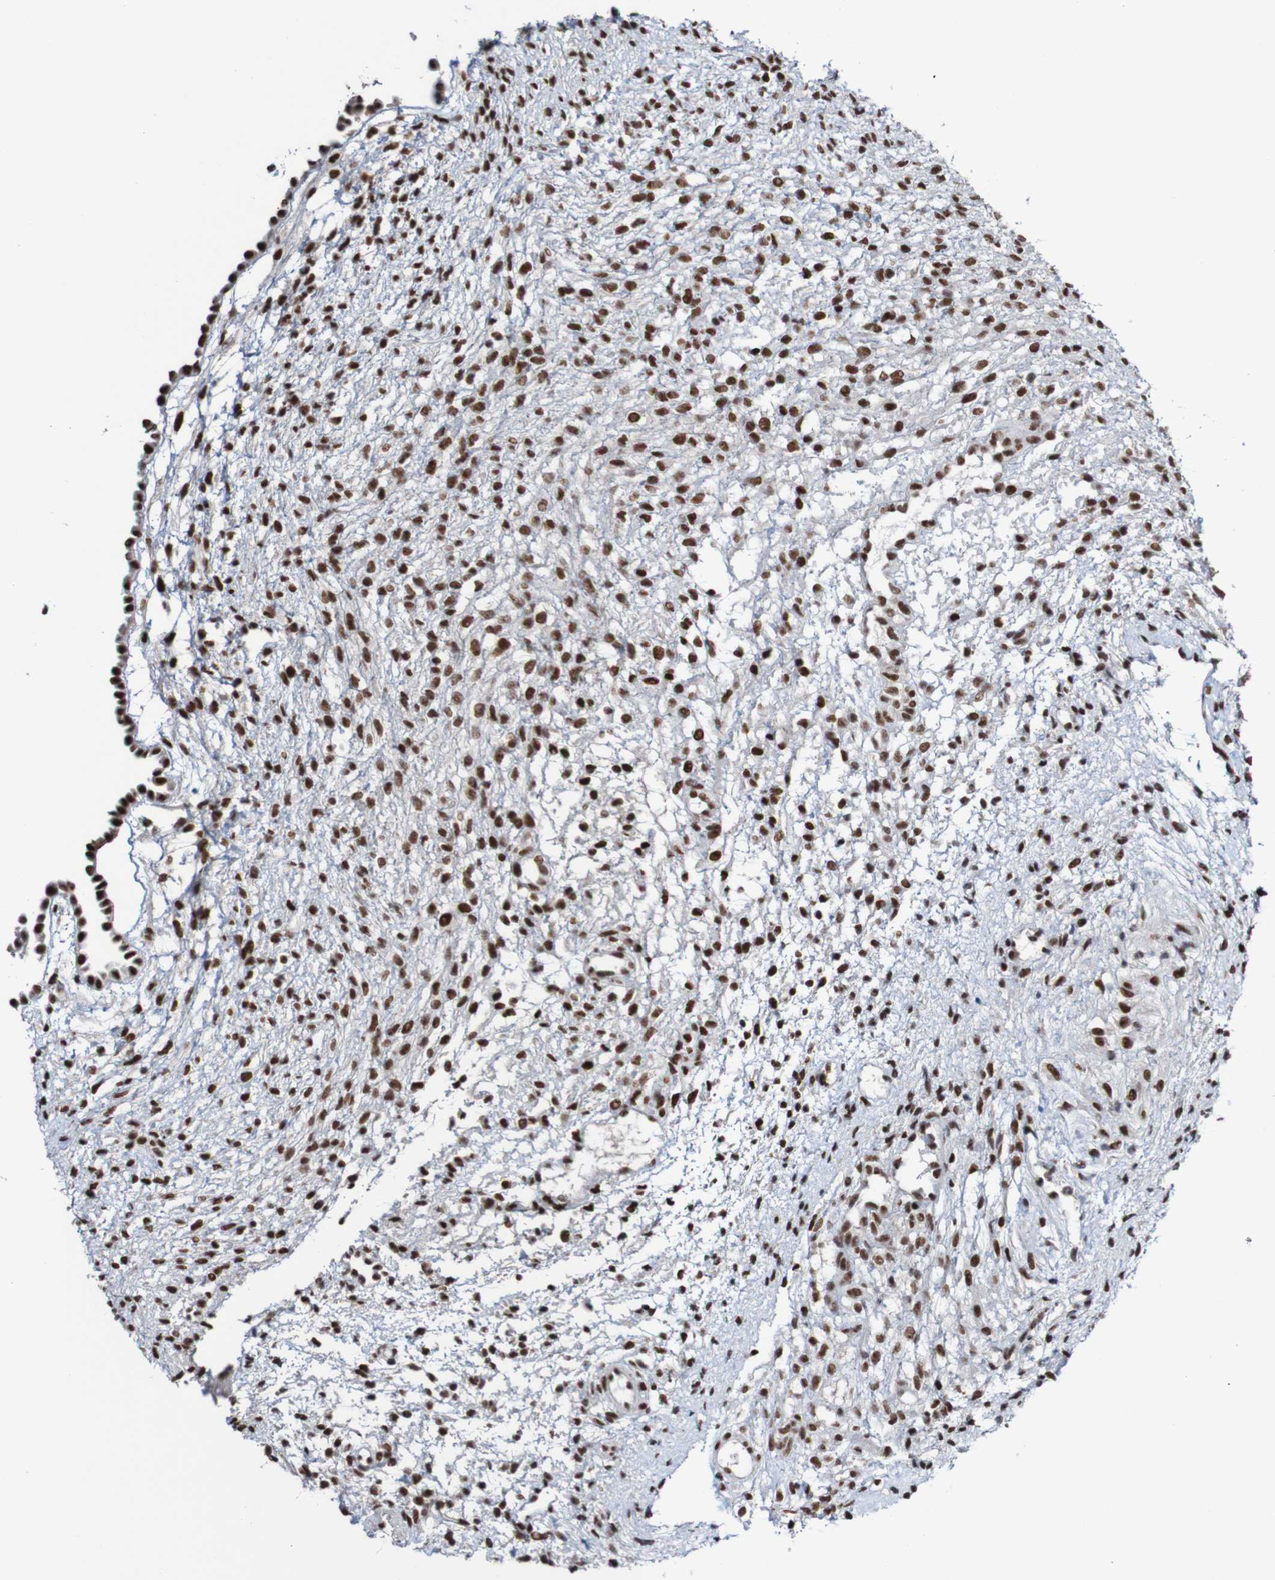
{"staining": {"intensity": "strong", "quantity": "25%-75%", "location": "nuclear"}, "tissue": "ovary", "cell_type": "Ovarian stroma cells", "image_type": "normal", "snomed": [{"axis": "morphology", "description": "Normal tissue, NOS"}, {"axis": "morphology", "description": "Cyst, NOS"}, {"axis": "topography", "description": "Ovary"}], "caption": "Immunohistochemical staining of unremarkable ovary shows 25%-75% levels of strong nuclear protein positivity in approximately 25%-75% of ovarian stroma cells.", "gene": "CDC5L", "patient": {"sex": "female", "age": 18}}